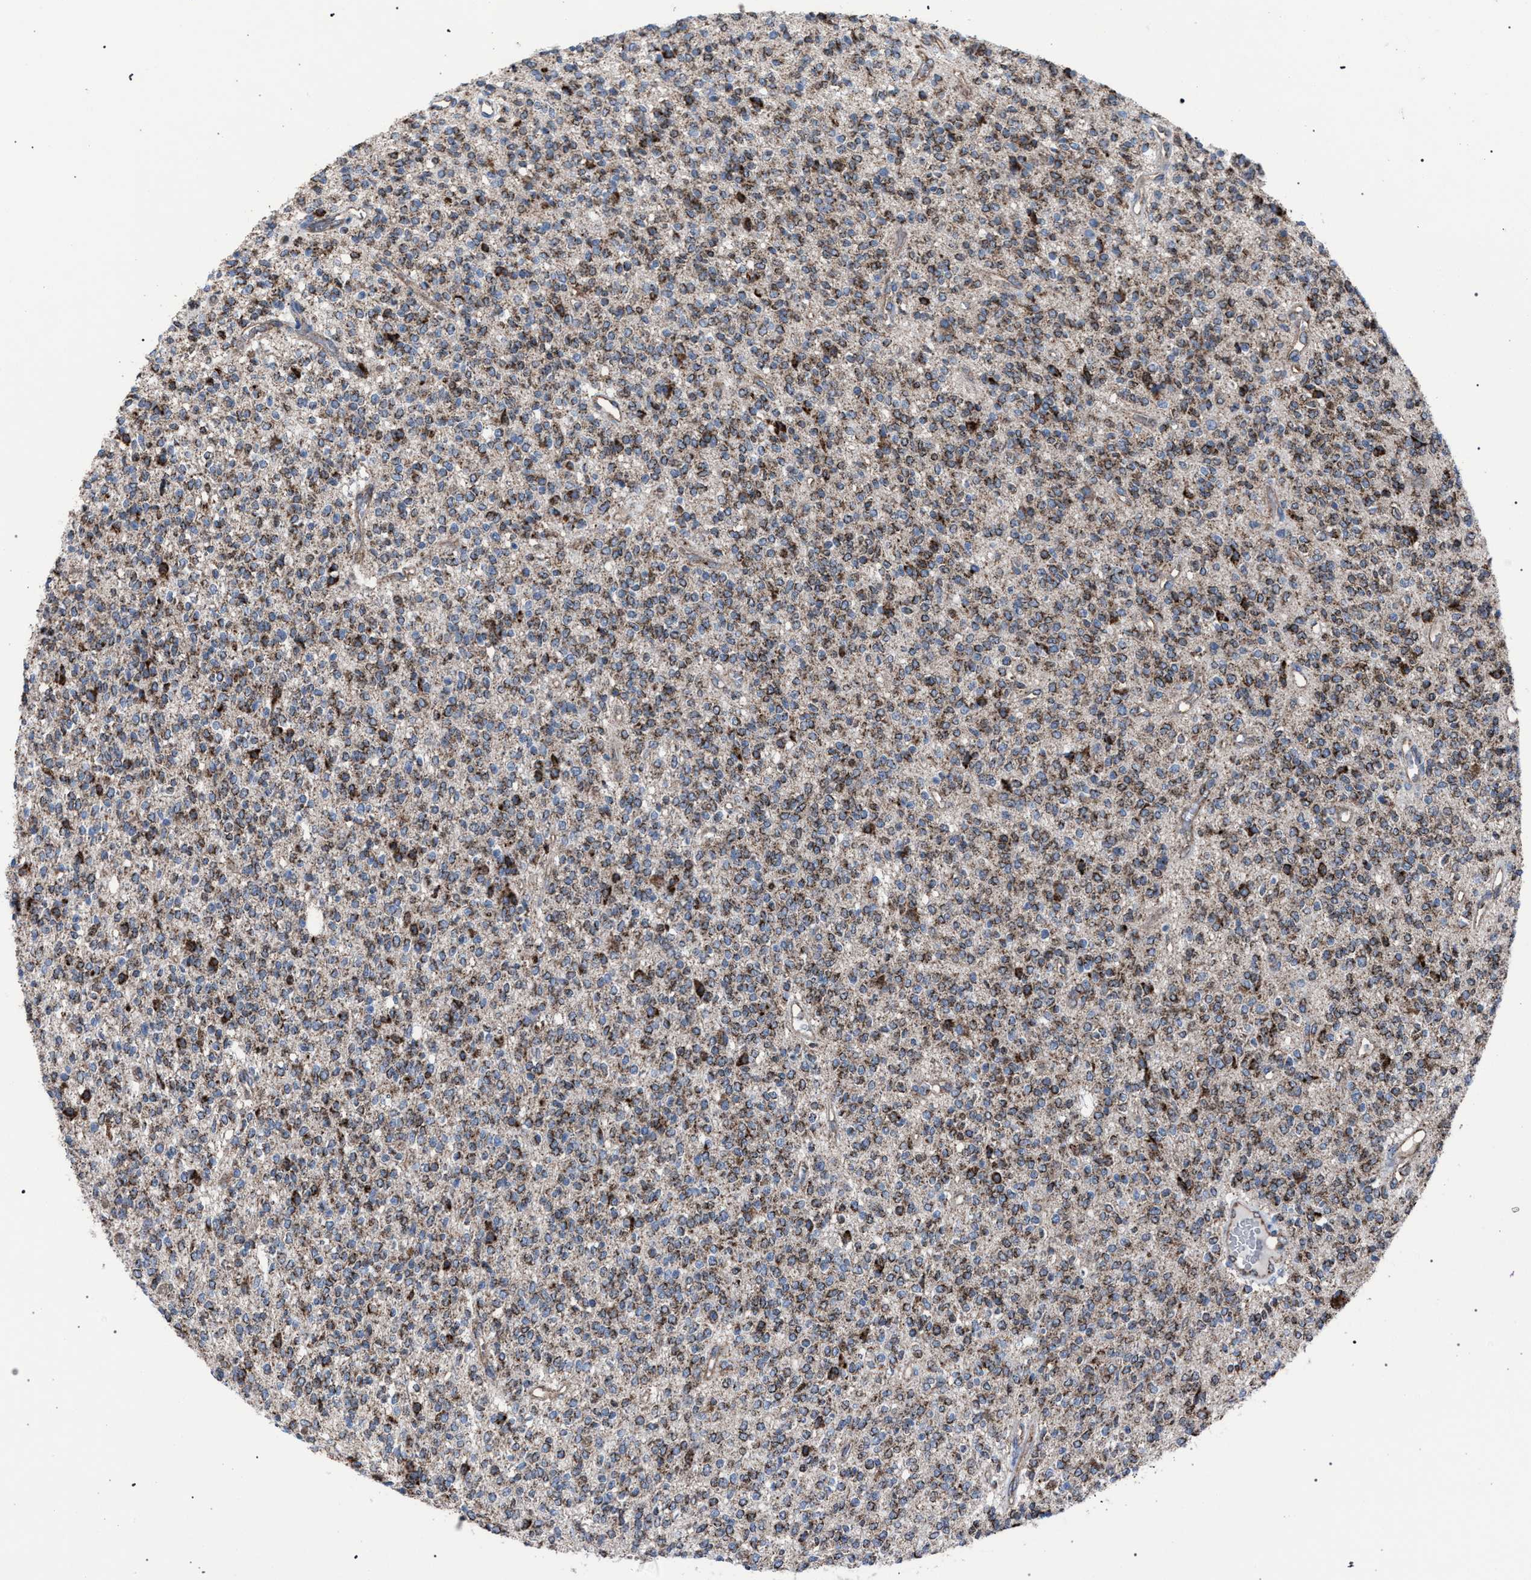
{"staining": {"intensity": "moderate", "quantity": ">75%", "location": "cytoplasmic/membranous"}, "tissue": "glioma", "cell_type": "Tumor cells", "image_type": "cancer", "snomed": [{"axis": "morphology", "description": "Glioma, malignant, High grade"}, {"axis": "topography", "description": "Brain"}], "caption": "Malignant glioma (high-grade) tissue demonstrates moderate cytoplasmic/membranous expression in about >75% of tumor cells", "gene": "HSD17B4", "patient": {"sex": "male", "age": 34}}